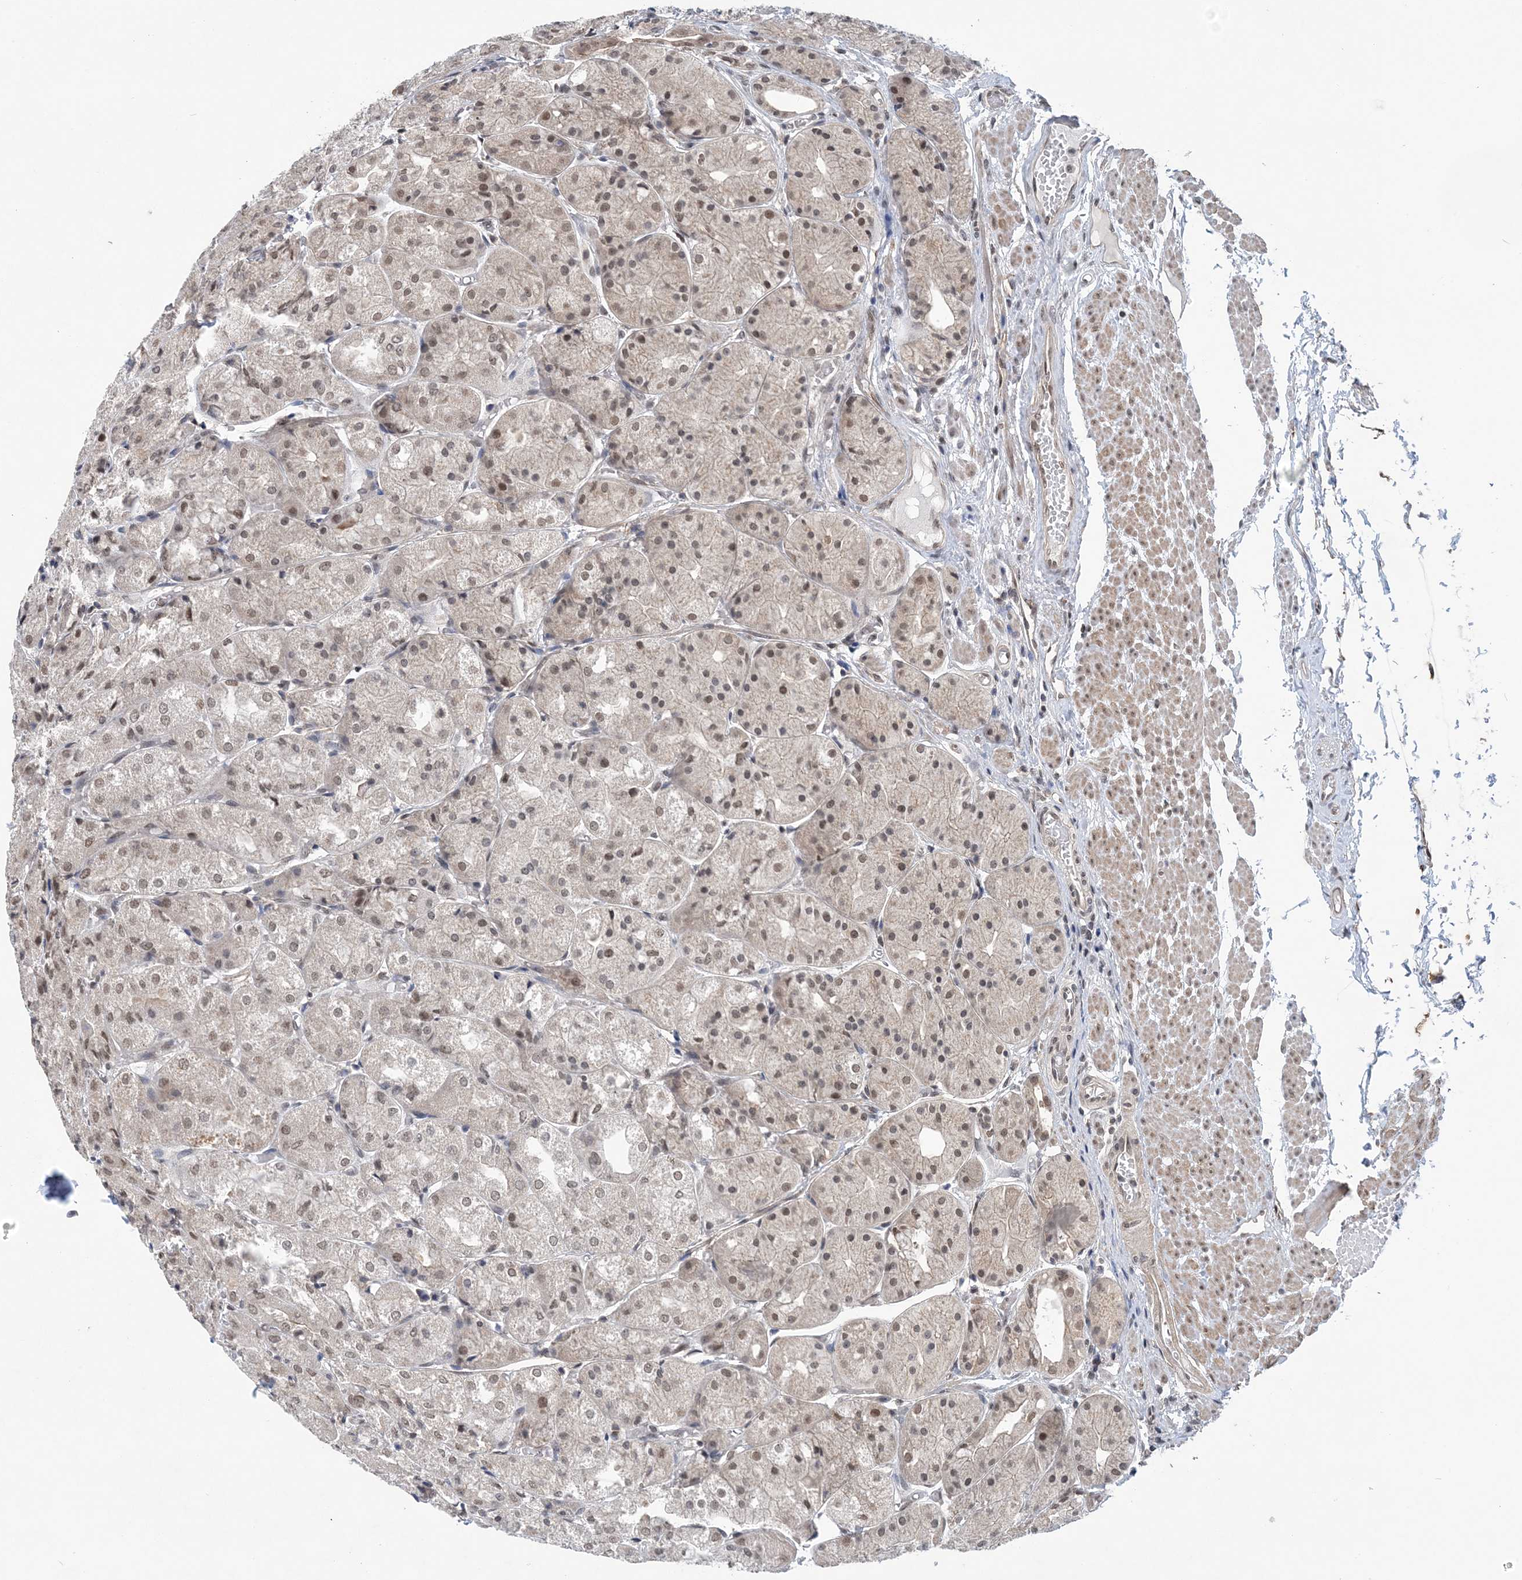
{"staining": {"intensity": "moderate", "quantity": ">75%", "location": "nuclear"}, "tissue": "stomach", "cell_type": "Glandular cells", "image_type": "normal", "snomed": [{"axis": "morphology", "description": "Normal tissue, NOS"}, {"axis": "topography", "description": "Stomach, upper"}], "caption": "Human stomach stained for a protein (brown) displays moderate nuclear positive positivity in about >75% of glandular cells.", "gene": "CCDC152", "patient": {"sex": "male", "age": 72}}